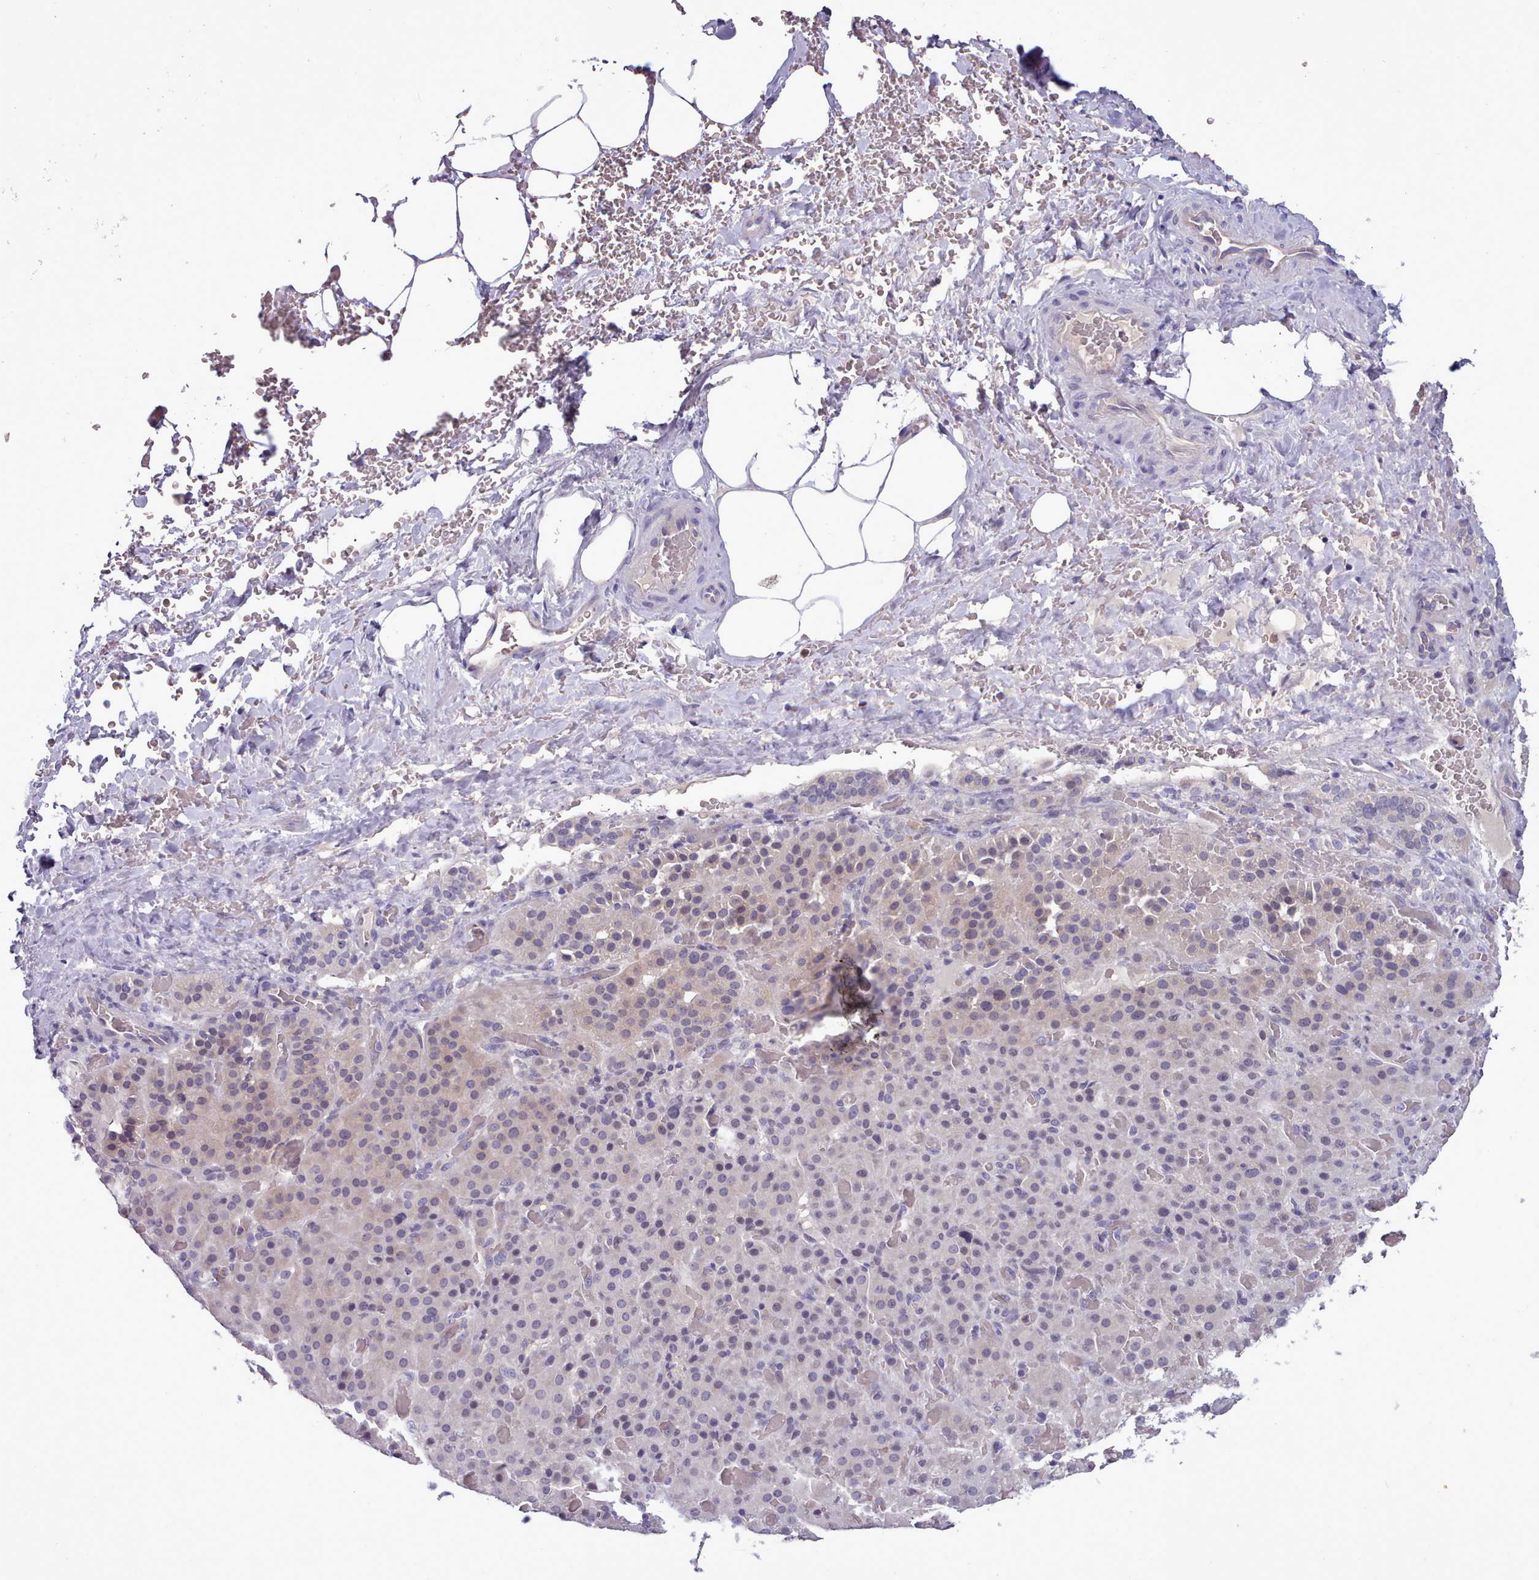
{"staining": {"intensity": "weak", "quantity": "<25%", "location": "cytoplasmic/membranous"}, "tissue": "adrenal gland", "cell_type": "Glandular cells", "image_type": "normal", "snomed": [{"axis": "morphology", "description": "Normal tissue, NOS"}, {"axis": "topography", "description": "Adrenal gland"}], "caption": "The micrograph exhibits no significant staining in glandular cells of adrenal gland.", "gene": "KCTD16", "patient": {"sex": "male", "age": 57}}